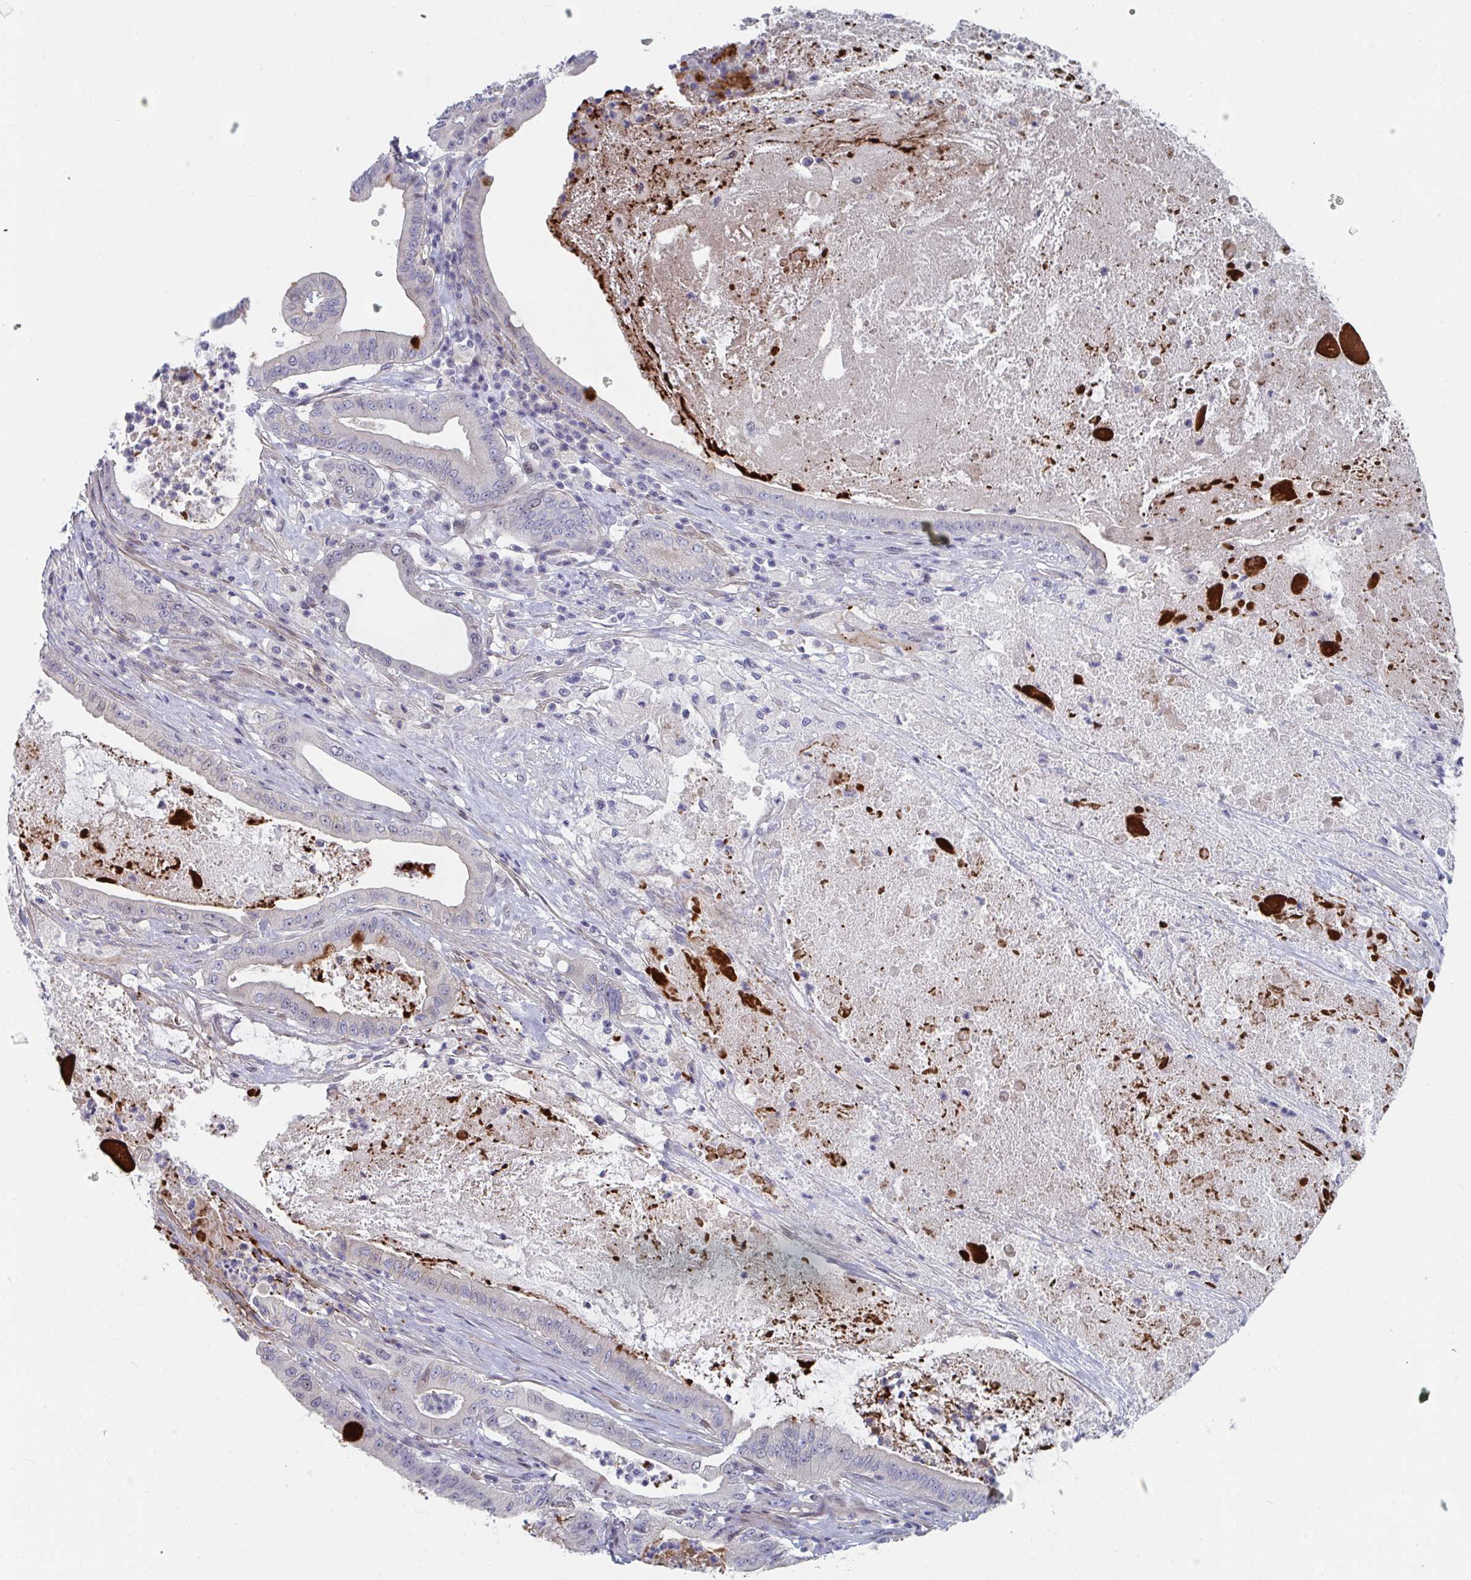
{"staining": {"intensity": "negative", "quantity": "none", "location": "none"}, "tissue": "pancreatic cancer", "cell_type": "Tumor cells", "image_type": "cancer", "snomed": [{"axis": "morphology", "description": "Adenocarcinoma, NOS"}, {"axis": "topography", "description": "Pancreas"}], "caption": "IHC of human adenocarcinoma (pancreatic) demonstrates no expression in tumor cells.", "gene": "CENPT", "patient": {"sex": "male", "age": 71}}